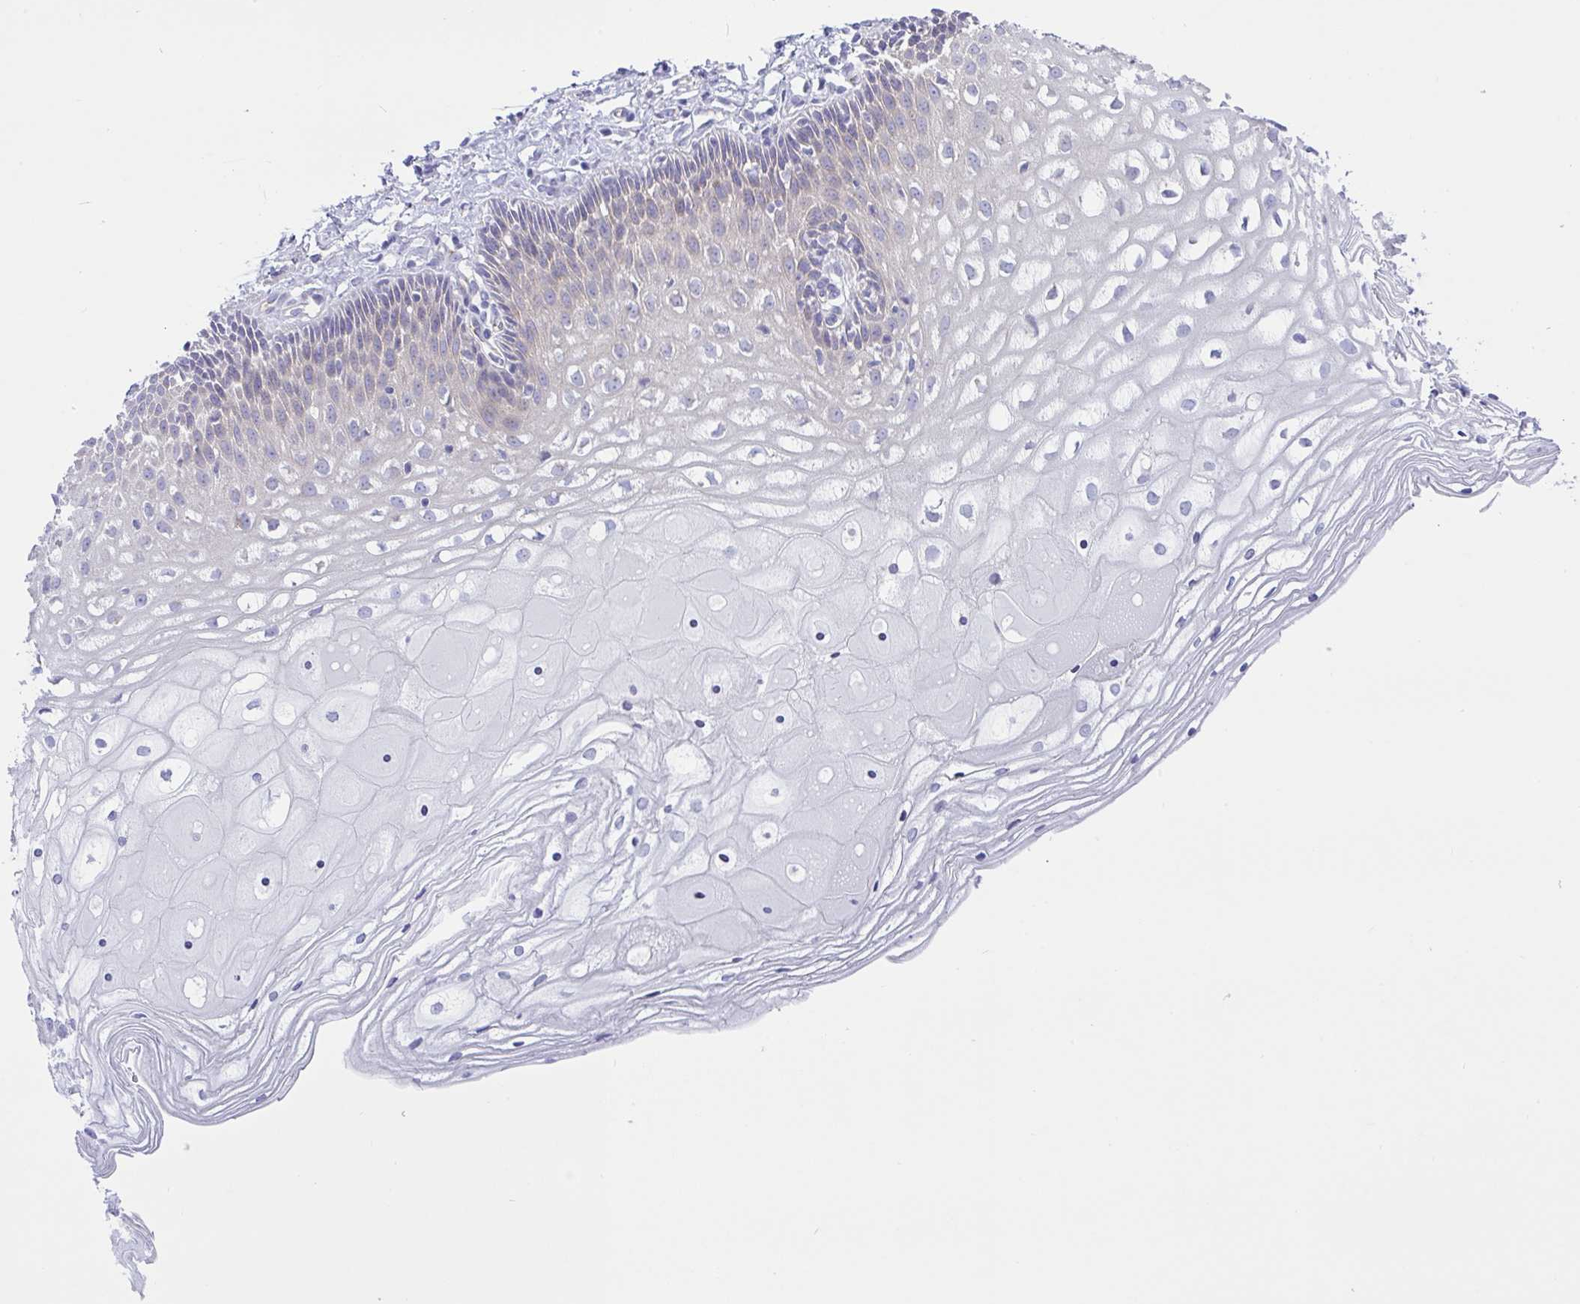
{"staining": {"intensity": "weak", "quantity": "25%-75%", "location": "cytoplasmic/membranous"}, "tissue": "cervix", "cell_type": "Glandular cells", "image_type": "normal", "snomed": [{"axis": "morphology", "description": "Normal tissue, NOS"}, {"axis": "topography", "description": "Cervix"}], "caption": "IHC micrograph of unremarkable human cervix stained for a protein (brown), which exhibits low levels of weak cytoplasmic/membranous positivity in approximately 25%-75% of glandular cells.", "gene": "FAM177A1", "patient": {"sex": "female", "age": 36}}